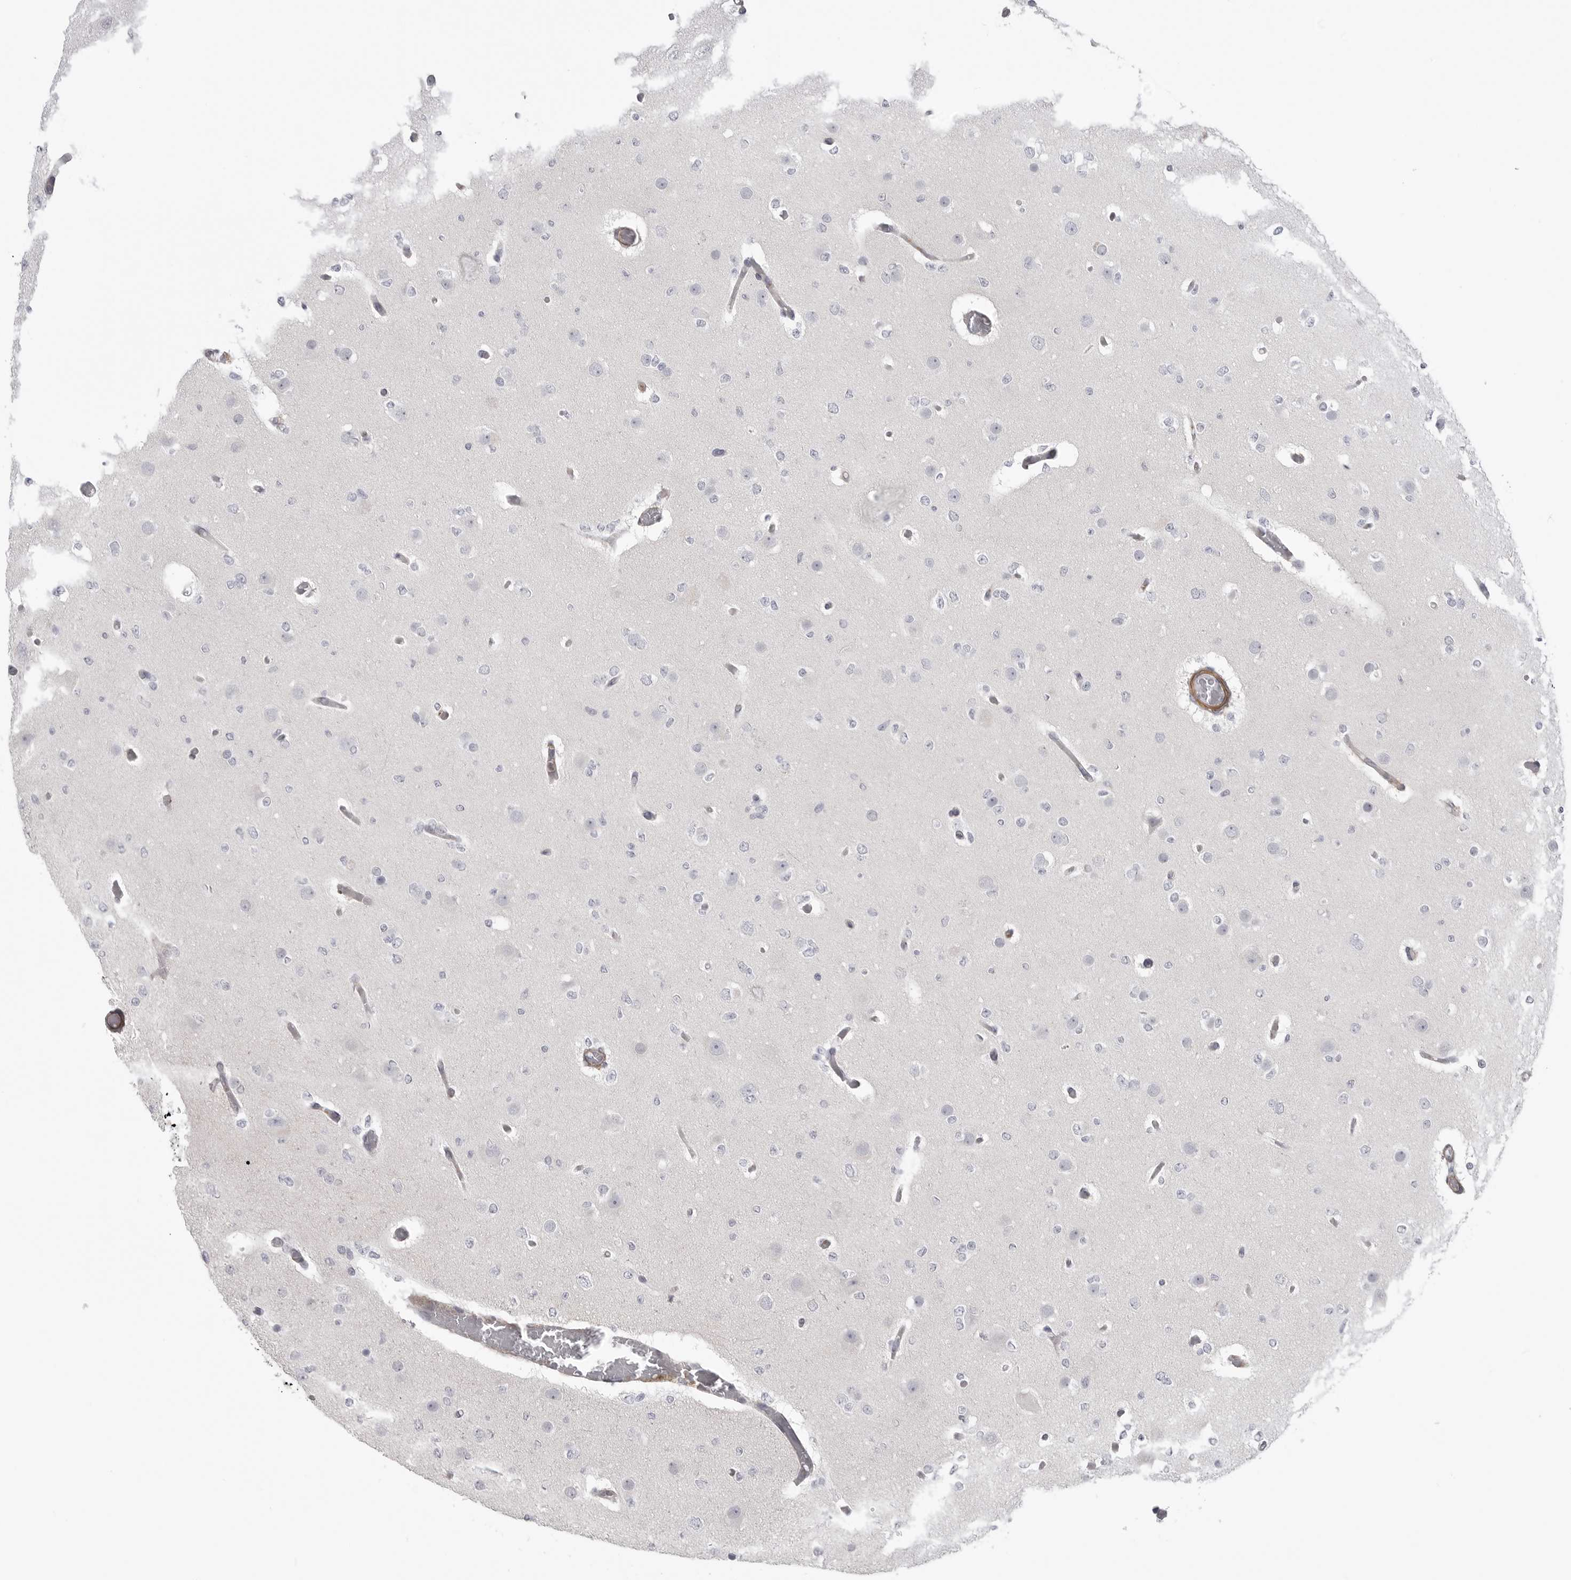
{"staining": {"intensity": "negative", "quantity": "none", "location": "none"}, "tissue": "glioma", "cell_type": "Tumor cells", "image_type": "cancer", "snomed": [{"axis": "morphology", "description": "Glioma, malignant, Low grade"}, {"axis": "topography", "description": "Brain"}], "caption": "IHC micrograph of human glioma stained for a protein (brown), which displays no positivity in tumor cells. (Stains: DAB immunohistochemistry (IHC) with hematoxylin counter stain, Microscopy: brightfield microscopy at high magnification).", "gene": "SCP2", "patient": {"sex": "female", "age": 22}}